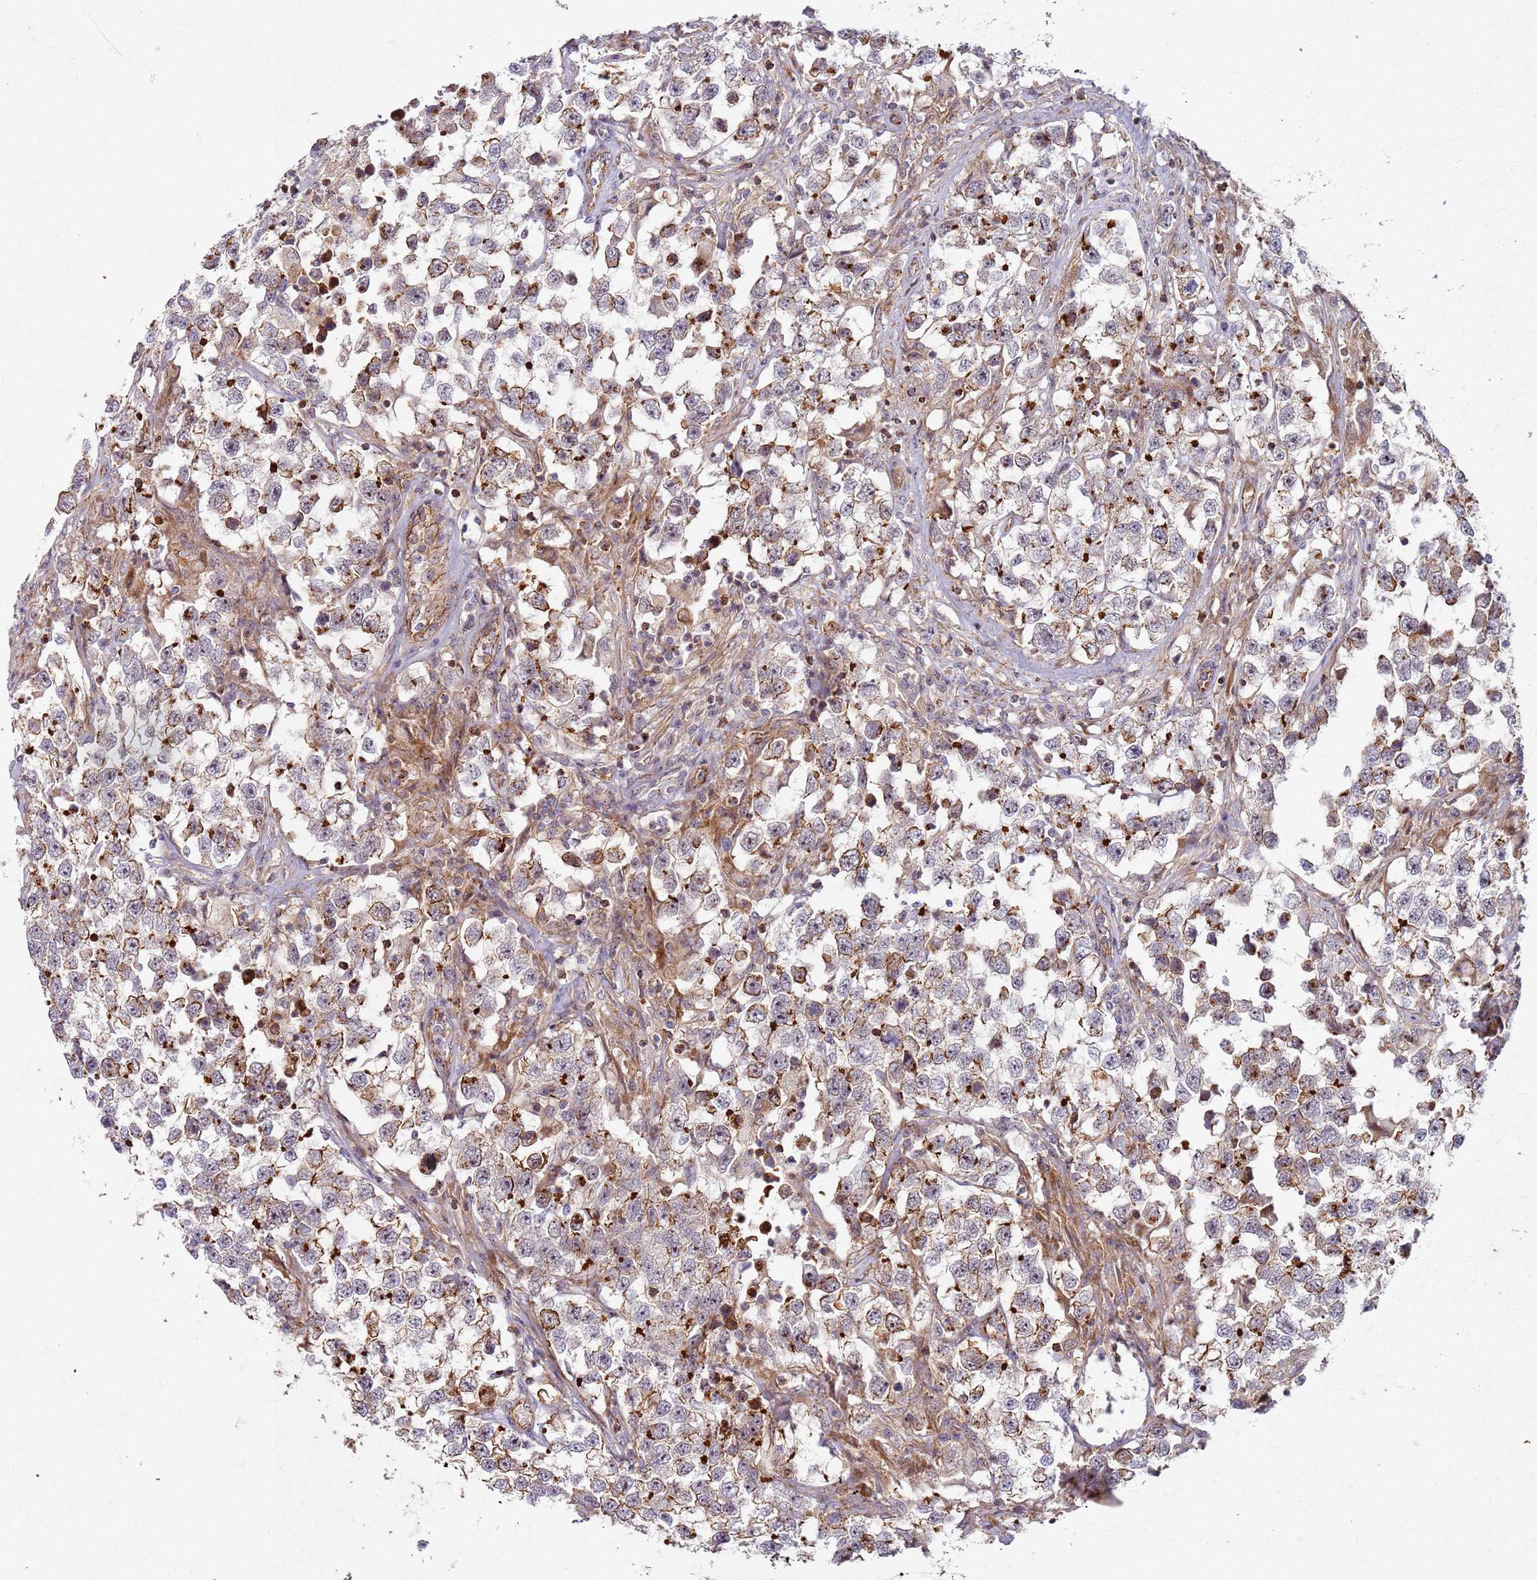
{"staining": {"intensity": "moderate", "quantity": "<25%", "location": "cytoplasmic/membranous"}, "tissue": "testis cancer", "cell_type": "Tumor cells", "image_type": "cancer", "snomed": [{"axis": "morphology", "description": "Seminoma, NOS"}, {"axis": "topography", "description": "Testis"}], "caption": "A brown stain shows moderate cytoplasmic/membranous expression of a protein in human testis cancer tumor cells.", "gene": "C2CD4B", "patient": {"sex": "male", "age": 46}}